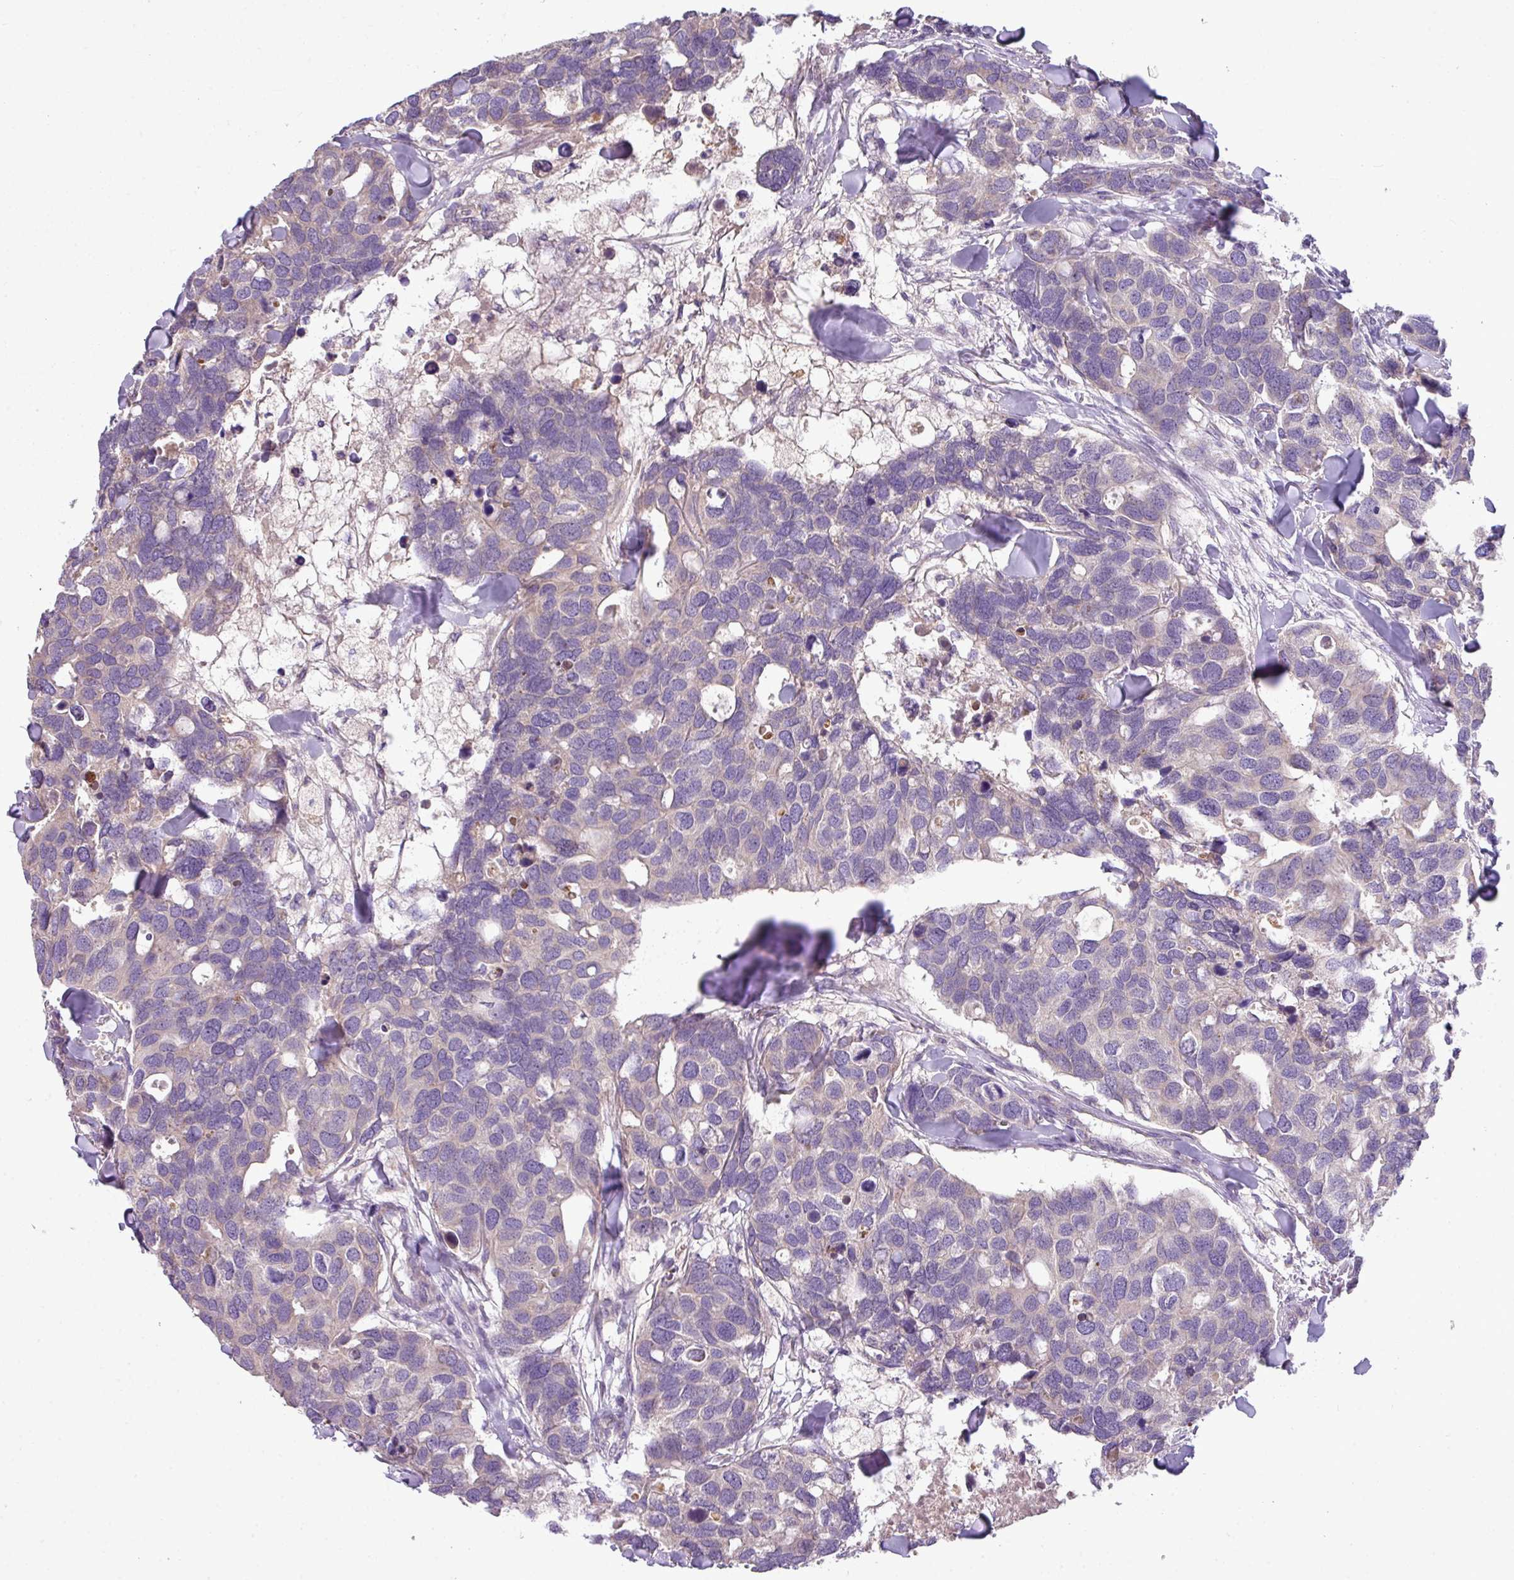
{"staining": {"intensity": "negative", "quantity": "none", "location": "none"}, "tissue": "breast cancer", "cell_type": "Tumor cells", "image_type": "cancer", "snomed": [{"axis": "morphology", "description": "Duct carcinoma"}, {"axis": "topography", "description": "Breast"}], "caption": "DAB (3,3'-diaminobenzidine) immunohistochemical staining of breast cancer (intraductal carcinoma) exhibits no significant staining in tumor cells.", "gene": "LRRC9", "patient": {"sex": "female", "age": 83}}